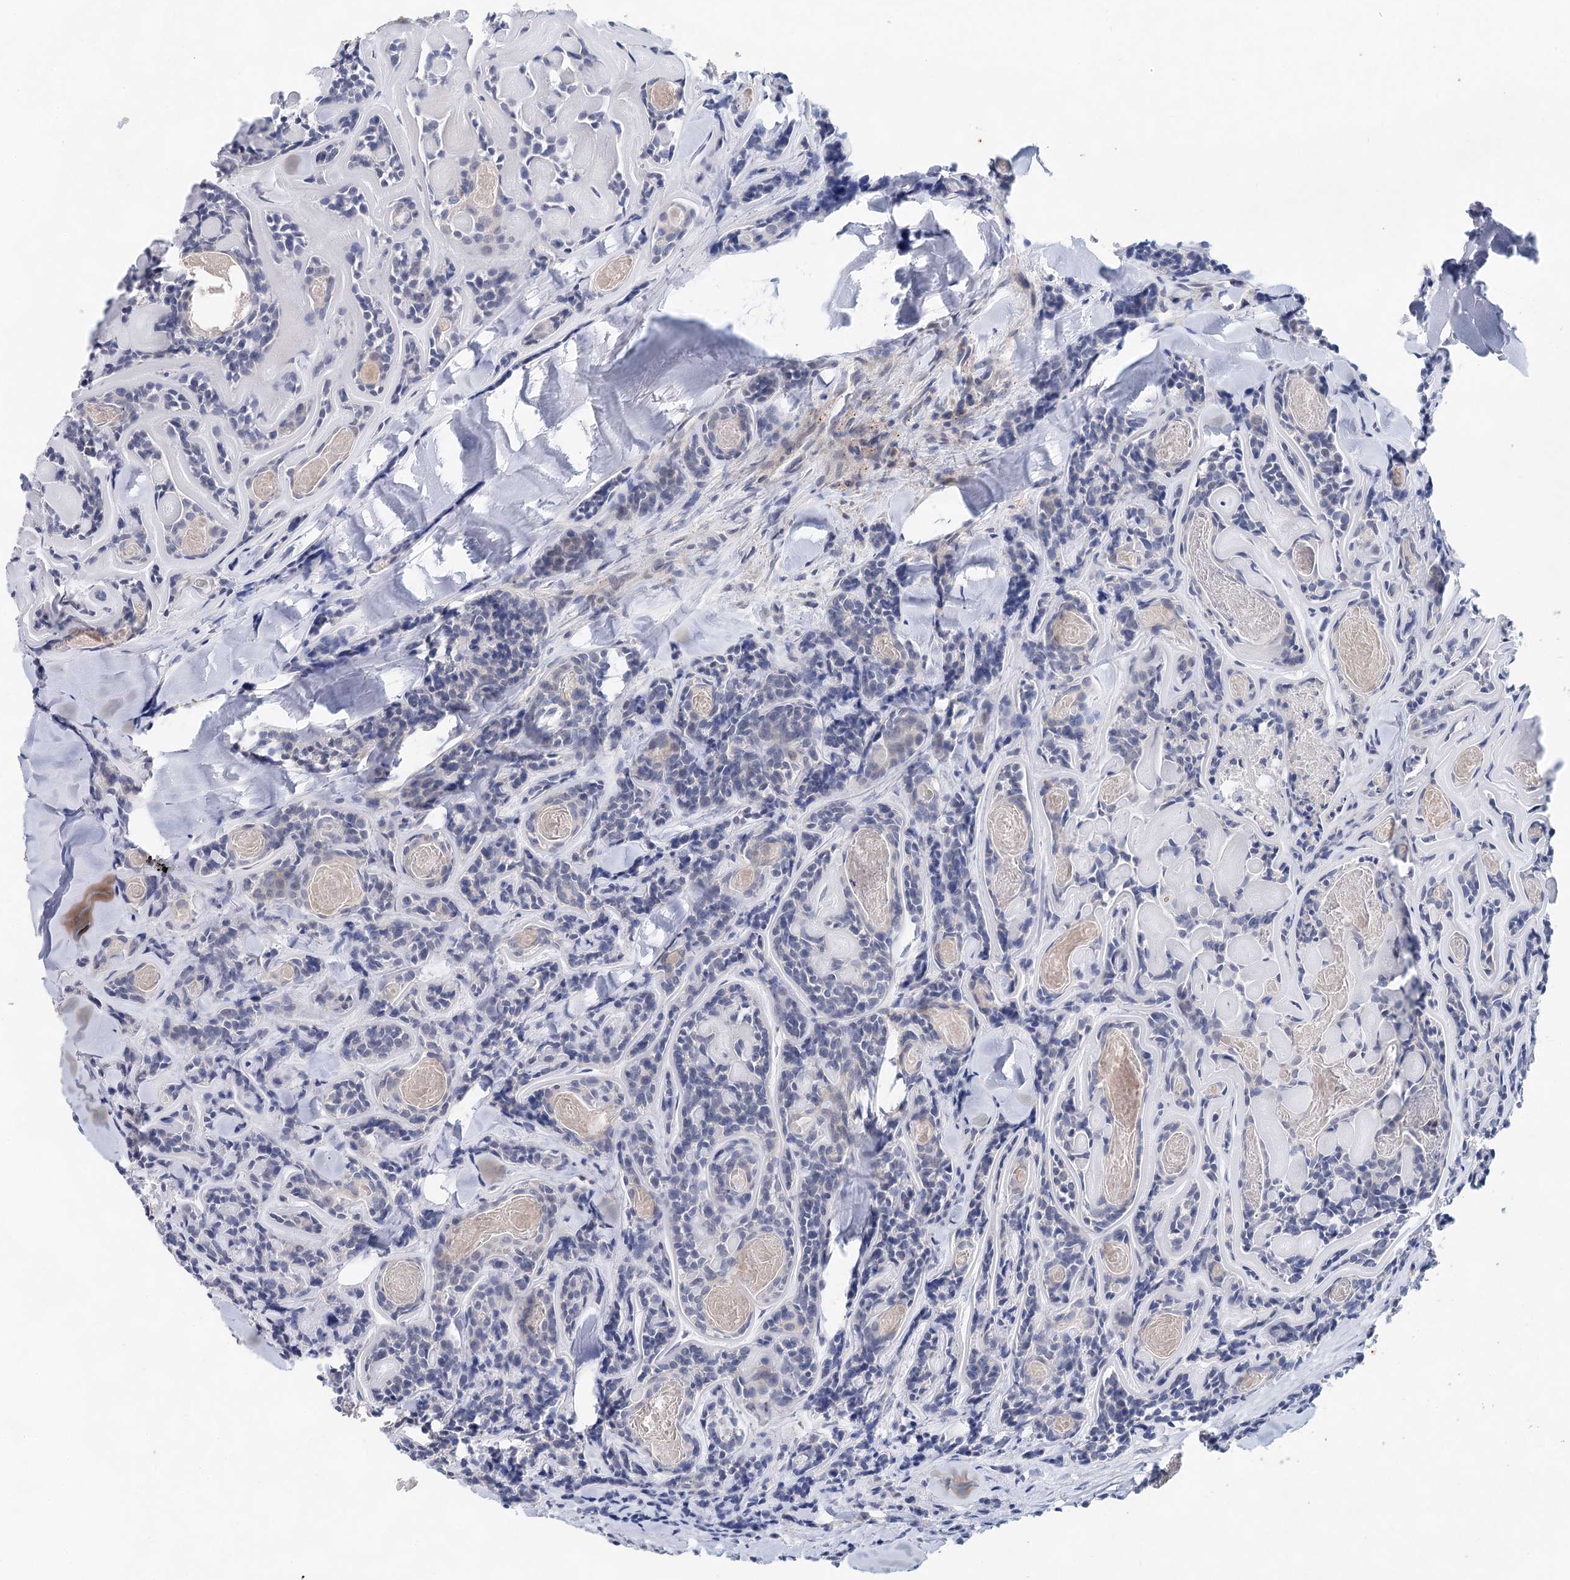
{"staining": {"intensity": "negative", "quantity": "none", "location": "none"}, "tissue": "head and neck cancer", "cell_type": "Tumor cells", "image_type": "cancer", "snomed": [{"axis": "morphology", "description": "Adenocarcinoma, NOS"}, {"axis": "topography", "description": "Salivary gland"}, {"axis": "topography", "description": "Head-Neck"}], "caption": "Tumor cells are negative for protein expression in human adenocarcinoma (head and neck).", "gene": "SLC19A3", "patient": {"sex": "female", "age": 63}}